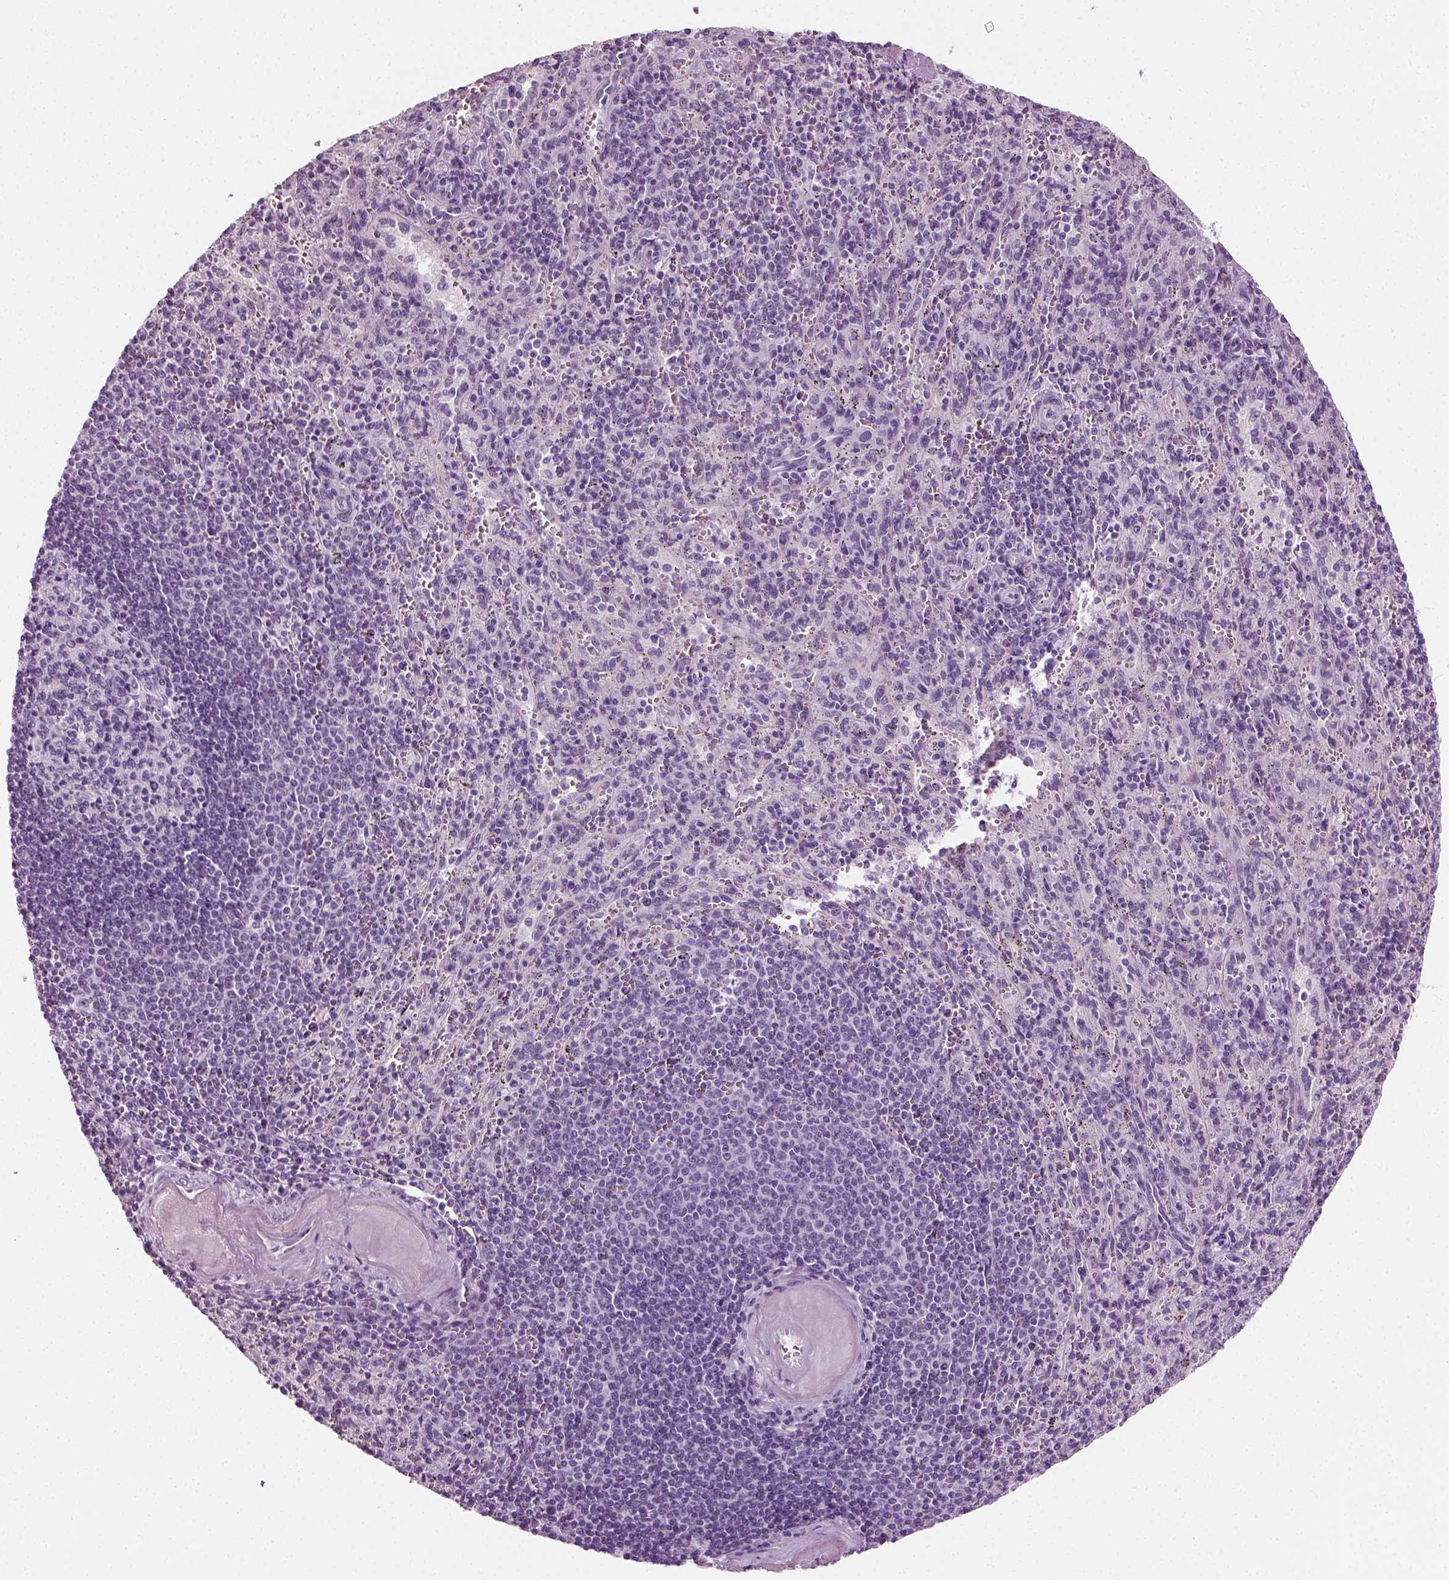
{"staining": {"intensity": "negative", "quantity": "none", "location": "none"}, "tissue": "spleen", "cell_type": "Cells in red pulp", "image_type": "normal", "snomed": [{"axis": "morphology", "description": "Normal tissue, NOS"}, {"axis": "topography", "description": "Spleen"}], "caption": "Spleen was stained to show a protein in brown. There is no significant expression in cells in red pulp. (Stains: DAB (3,3'-diaminobenzidine) immunohistochemistry (IHC) with hematoxylin counter stain, Microscopy: brightfield microscopy at high magnification).", "gene": "SPATA31E1", "patient": {"sex": "male", "age": 57}}